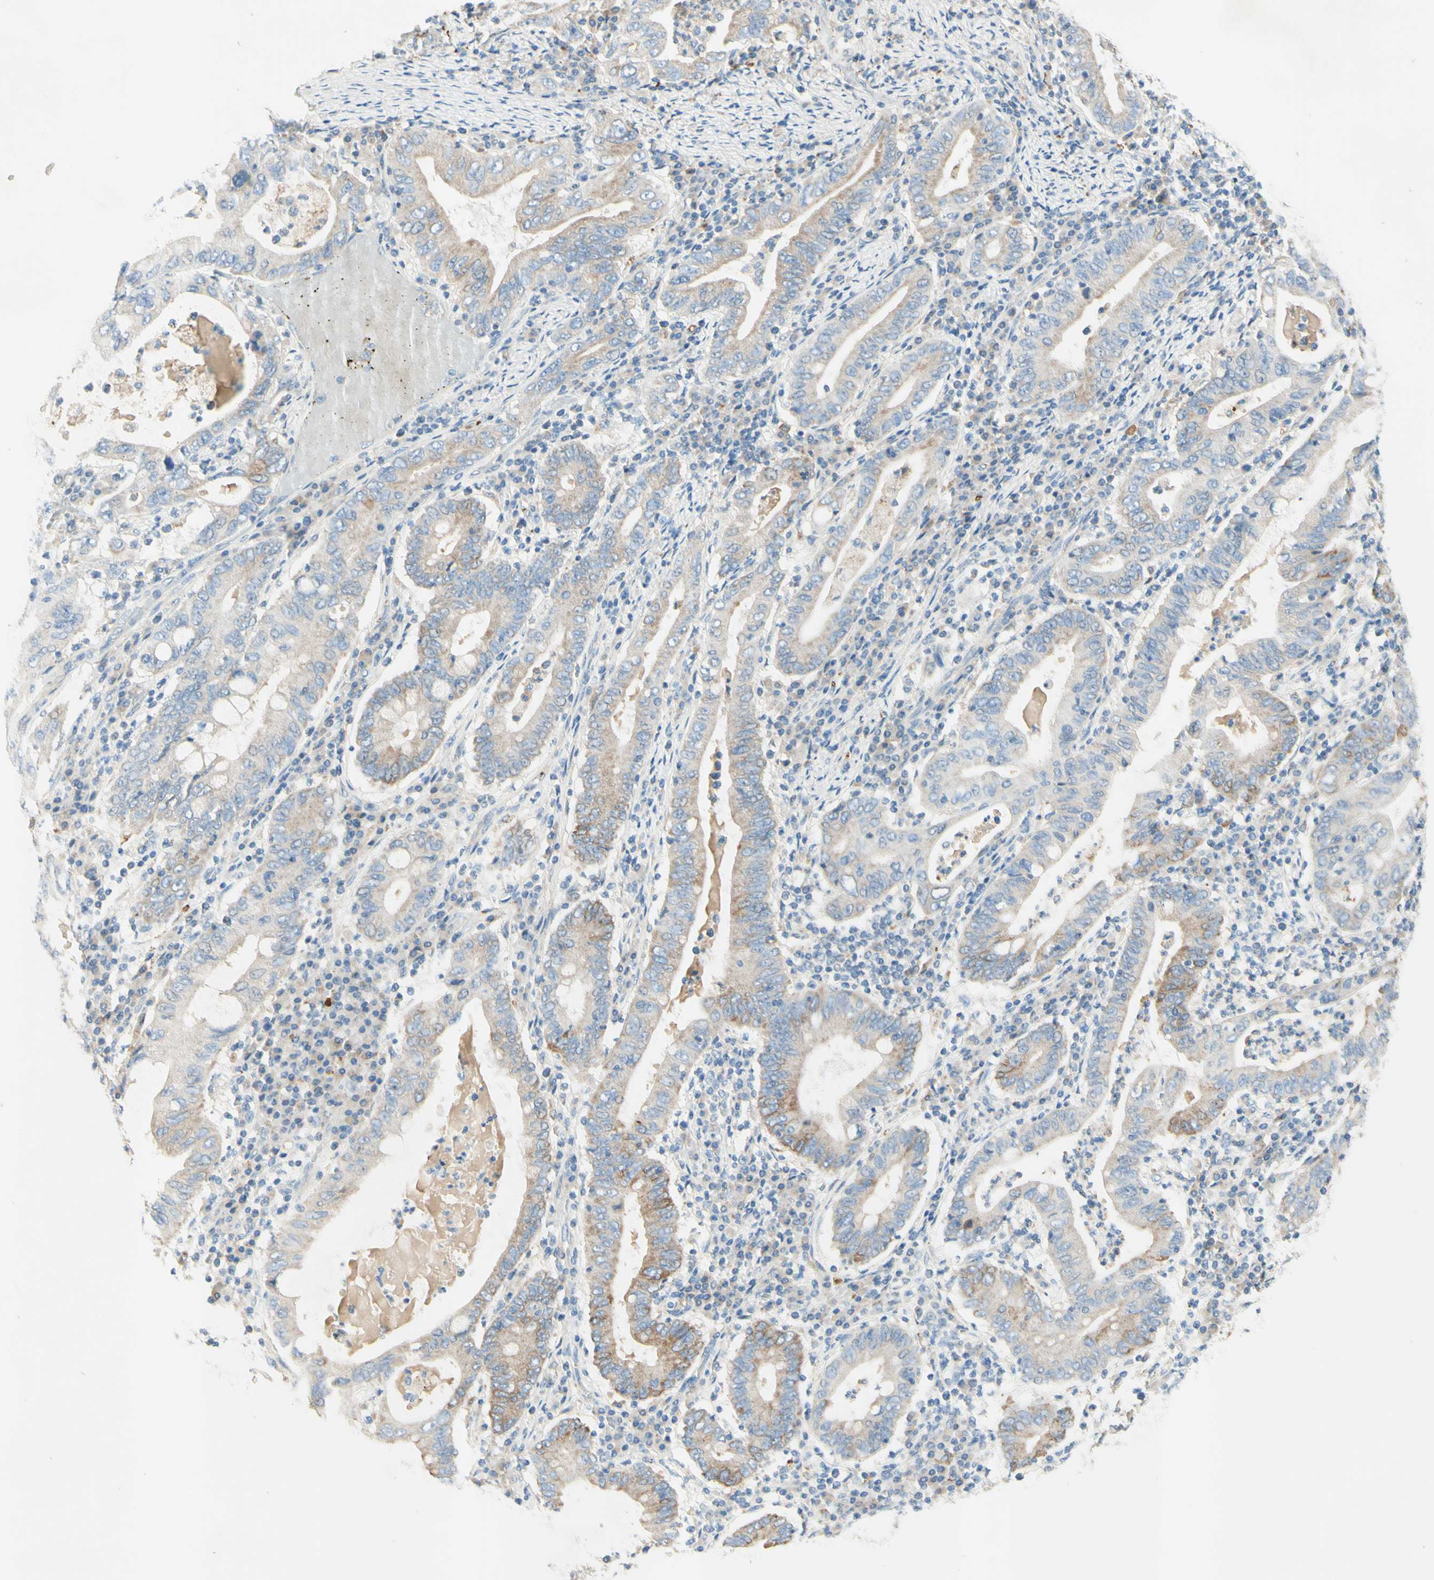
{"staining": {"intensity": "moderate", "quantity": "<25%", "location": "cytoplasmic/membranous"}, "tissue": "stomach cancer", "cell_type": "Tumor cells", "image_type": "cancer", "snomed": [{"axis": "morphology", "description": "Normal tissue, NOS"}, {"axis": "morphology", "description": "Adenocarcinoma, NOS"}, {"axis": "topography", "description": "Esophagus"}, {"axis": "topography", "description": "Stomach, upper"}, {"axis": "topography", "description": "Peripheral nerve tissue"}], "caption": "A photomicrograph showing moderate cytoplasmic/membranous positivity in approximately <25% of tumor cells in adenocarcinoma (stomach), as visualized by brown immunohistochemical staining.", "gene": "ARMC10", "patient": {"sex": "male", "age": 62}}